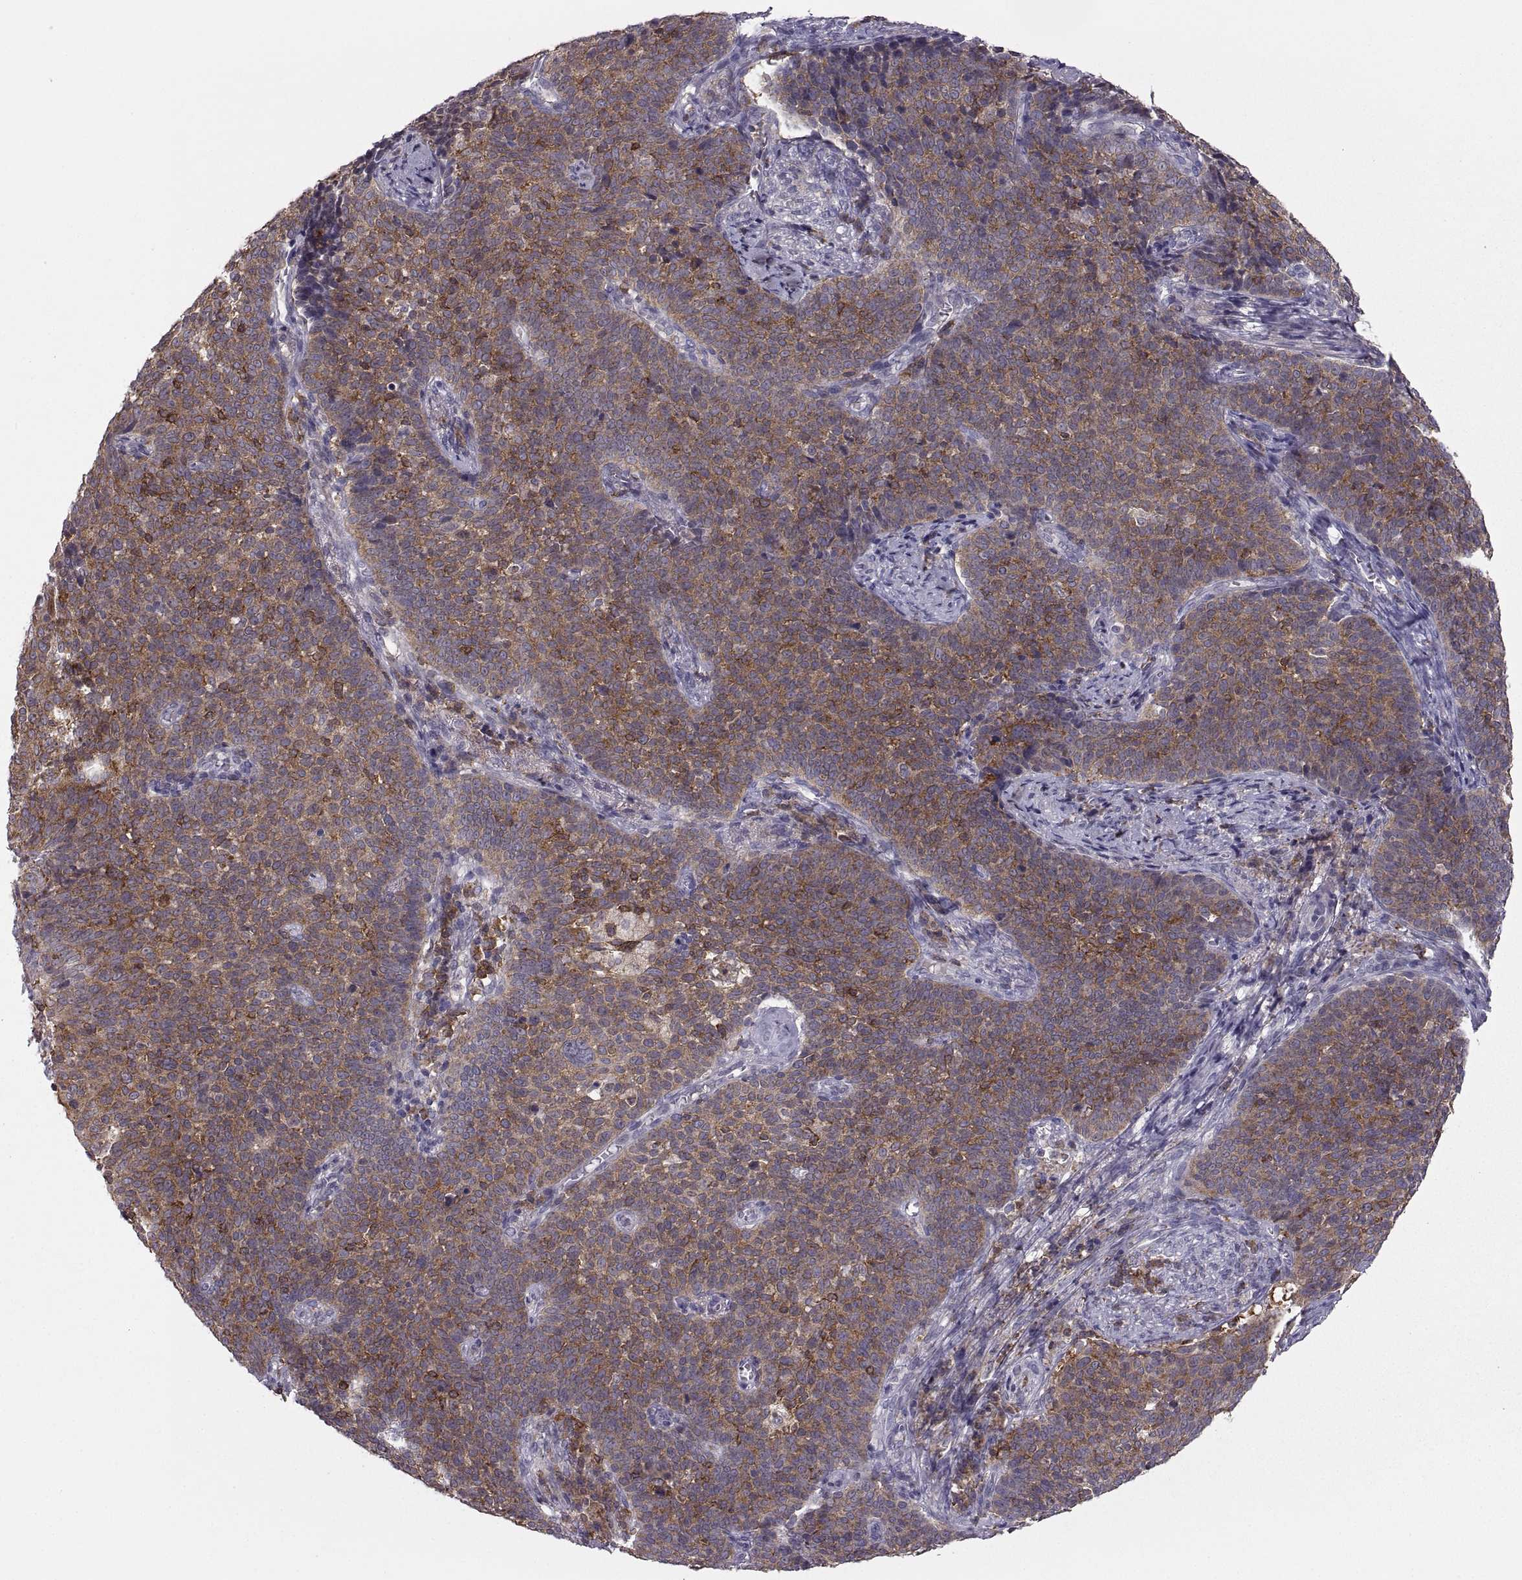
{"staining": {"intensity": "strong", "quantity": ">75%", "location": "cytoplasmic/membranous"}, "tissue": "cervical cancer", "cell_type": "Tumor cells", "image_type": "cancer", "snomed": [{"axis": "morphology", "description": "Squamous cell carcinoma, NOS"}, {"axis": "topography", "description": "Cervix"}], "caption": "Human cervical cancer stained for a protein (brown) exhibits strong cytoplasmic/membranous positive positivity in about >75% of tumor cells.", "gene": "EZR", "patient": {"sex": "female", "age": 39}}